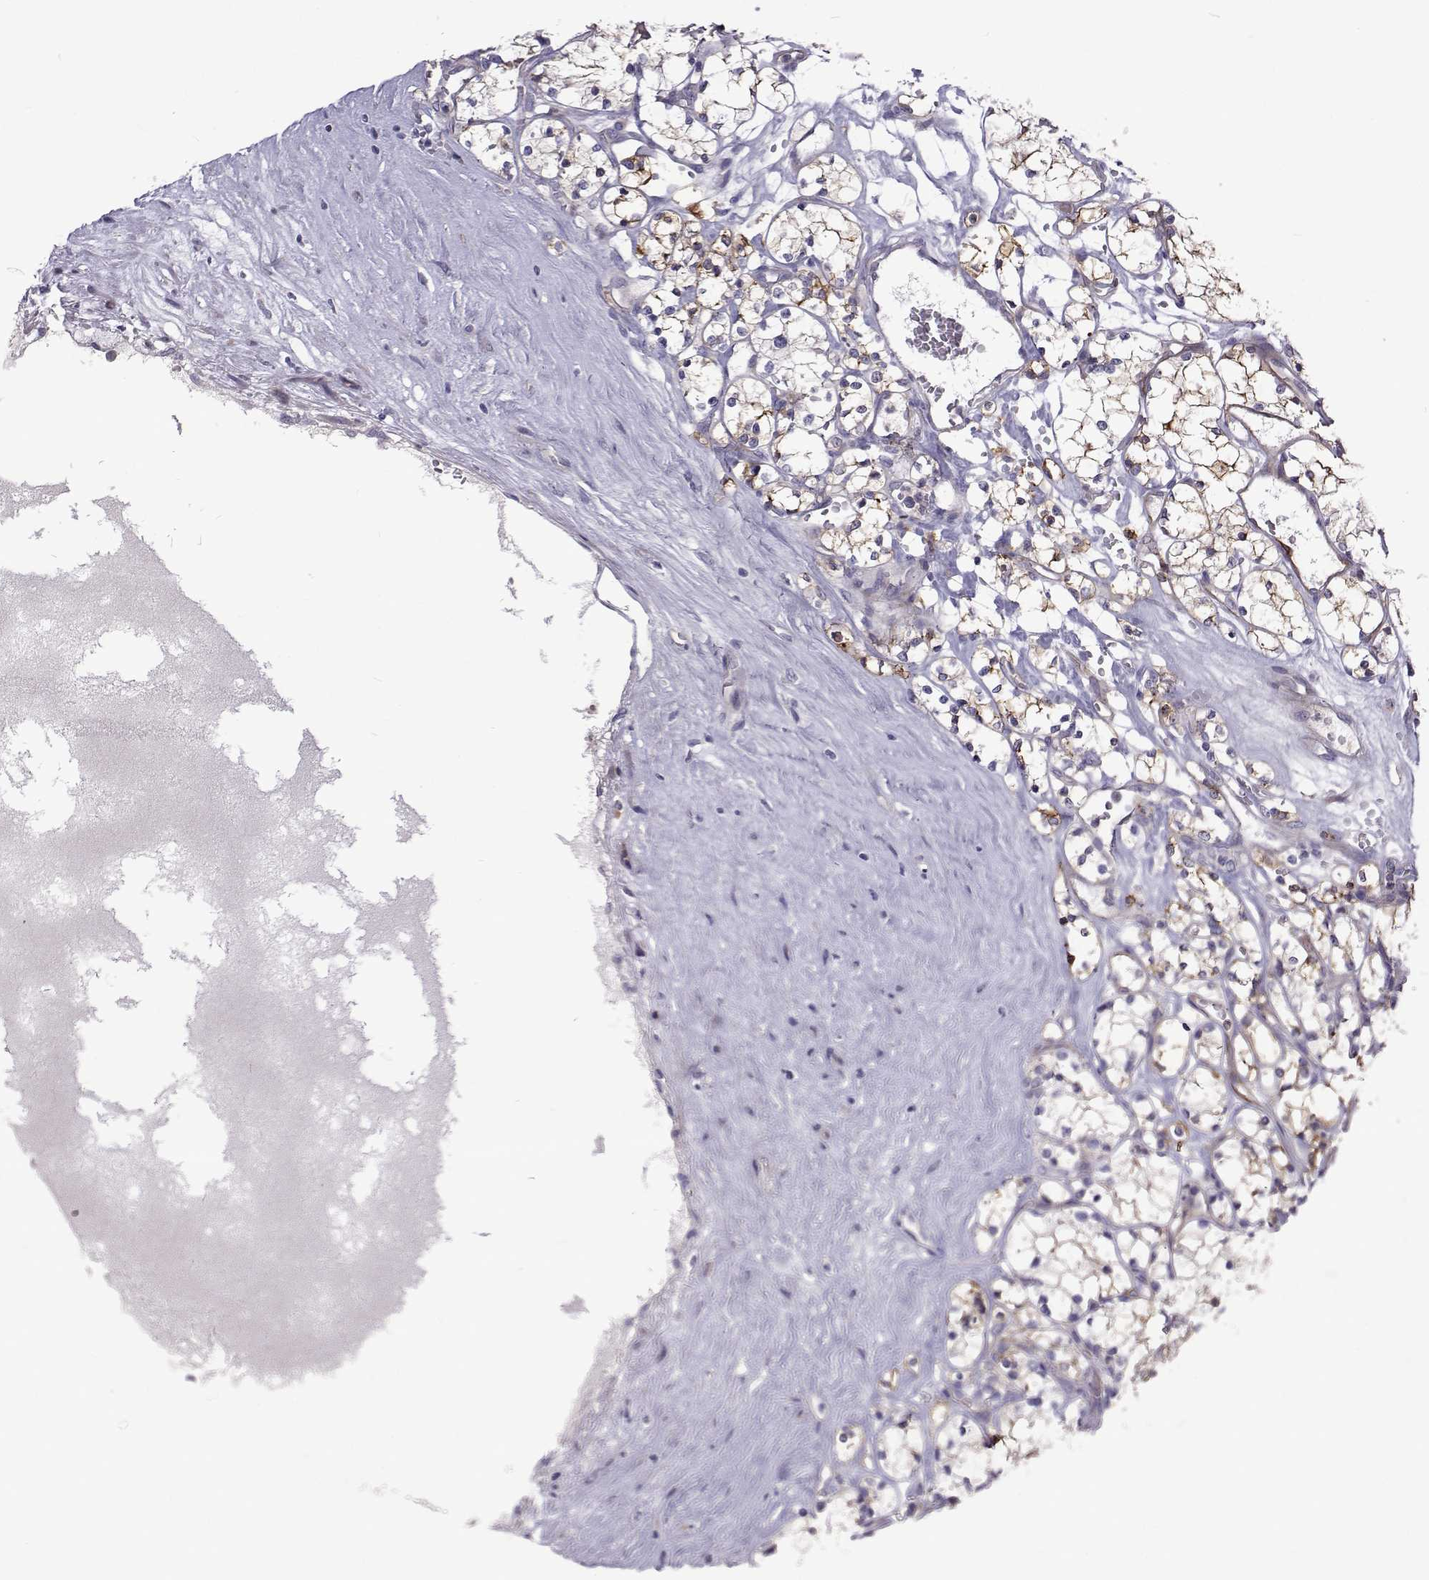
{"staining": {"intensity": "weak", "quantity": "25%-75%", "location": "cytoplasmic/membranous"}, "tissue": "renal cancer", "cell_type": "Tumor cells", "image_type": "cancer", "snomed": [{"axis": "morphology", "description": "Adenocarcinoma, NOS"}, {"axis": "topography", "description": "Kidney"}], "caption": "Protein expression analysis of human renal cancer (adenocarcinoma) reveals weak cytoplasmic/membranous expression in approximately 25%-75% of tumor cells. The staining was performed using DAB (3,3'-diaminobenzidine), with brown indicating positive protein expression. Nuclei are stained blue with hematoxylin.", "gene": "NPR3", "patient": {"sex": "female", "age": 69}}